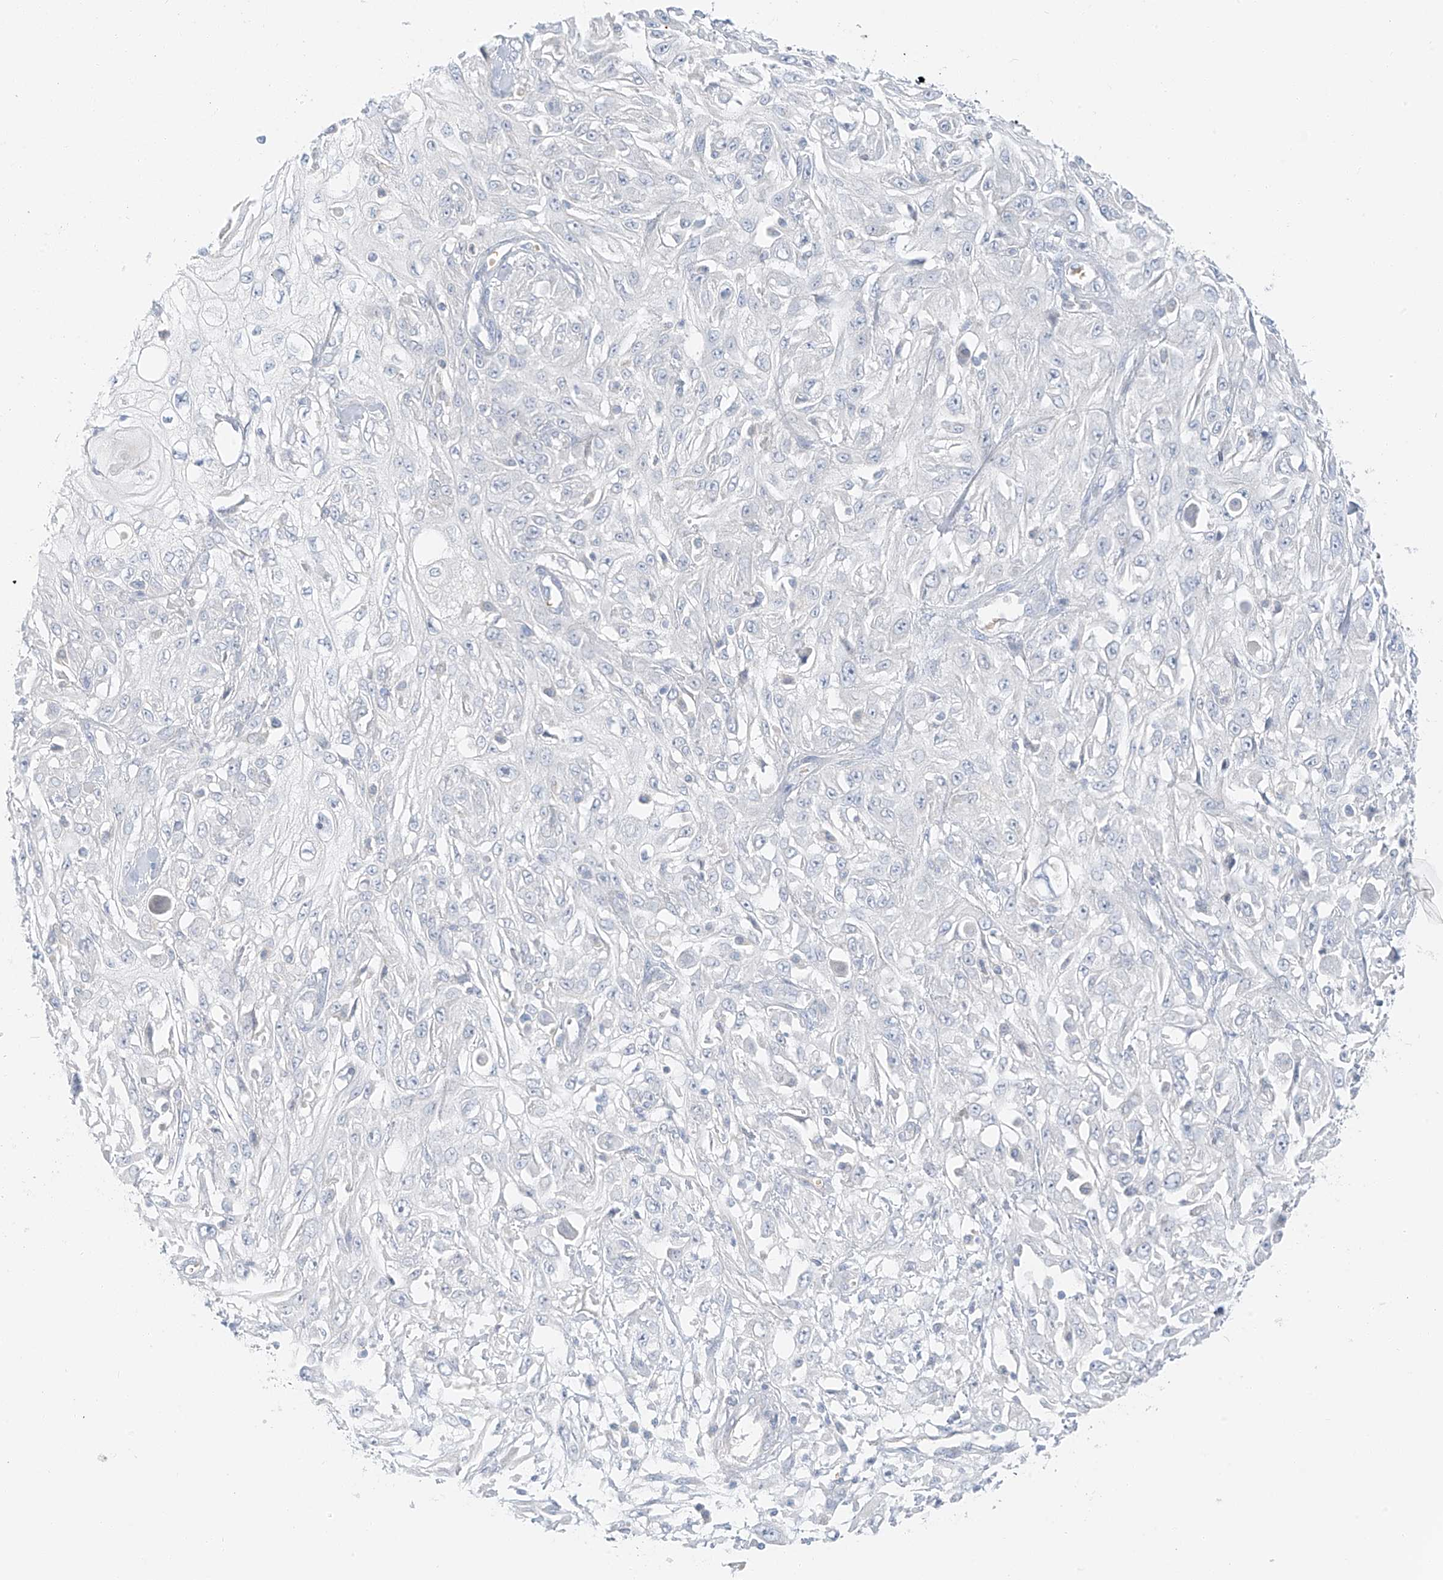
{"staining": {"intensity": "negative", "quantity": "none", "location": "none"}, "tissue": "skin cancer", "cell_type": "Tumor cells", "image_type": "cancer", "snomed": [{"axis": "morphology", "description": "Squamous cell carcinoma, NOS"}, {"axis": "morphology", "description": "Squamous cell carcinoma, metastatic, NOS"}, {"axis": "topography", "description": "Skin"}, {"axis": "topography", "description": "Lymph node"}], "caption": "This is an IHC photomicrograph of skin cancer. There is no expression in tumor cells.", "gene": "PGC", "patient": {"sex": "male", "age": 75}}